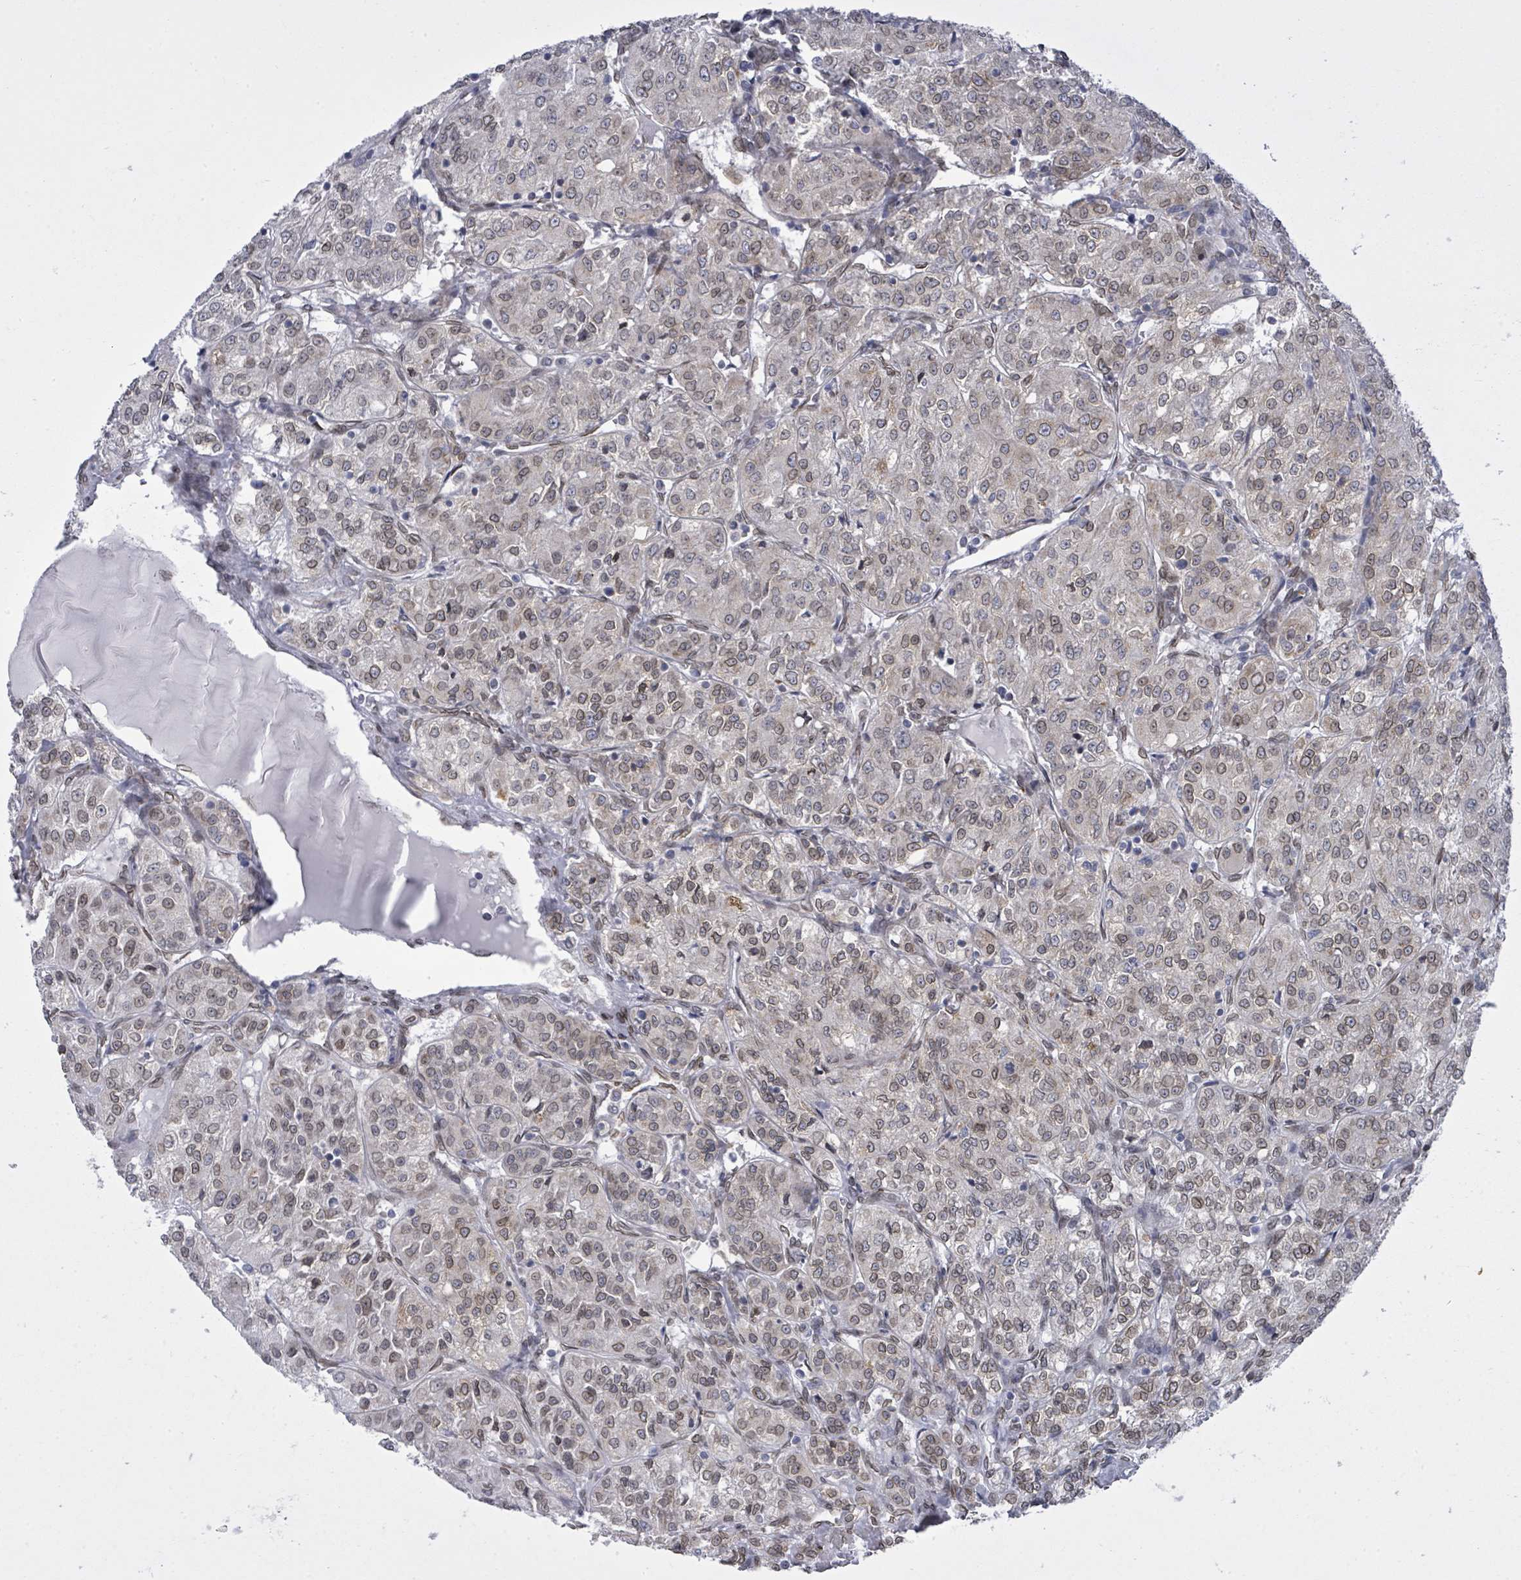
{"staining": {"intensity": "weak", "quantity": "25%-75%", "location": "cytoplasmic/membranous,nuclear"}, "tissue": "renal cancer", "cell_type": "Tumor cells", "image_type": "cancer", "snomed": [{"axis": "morphology", "description": "Adenocarcinoma, NOS"}, {"axis": "topography", "description": "Kidney"}], "caption": "Immunohistochemical staining of renal cancer (adenocarcinoma) demonstrates low levels of weak cytoplasmic/membranous and nuclear staining in about 25%-75% of tumor cells. (IHC, brightfield microscopy, high magnification).", "gene": "ARFGAP1", "patient": {"sex": "female", "age": 63}}